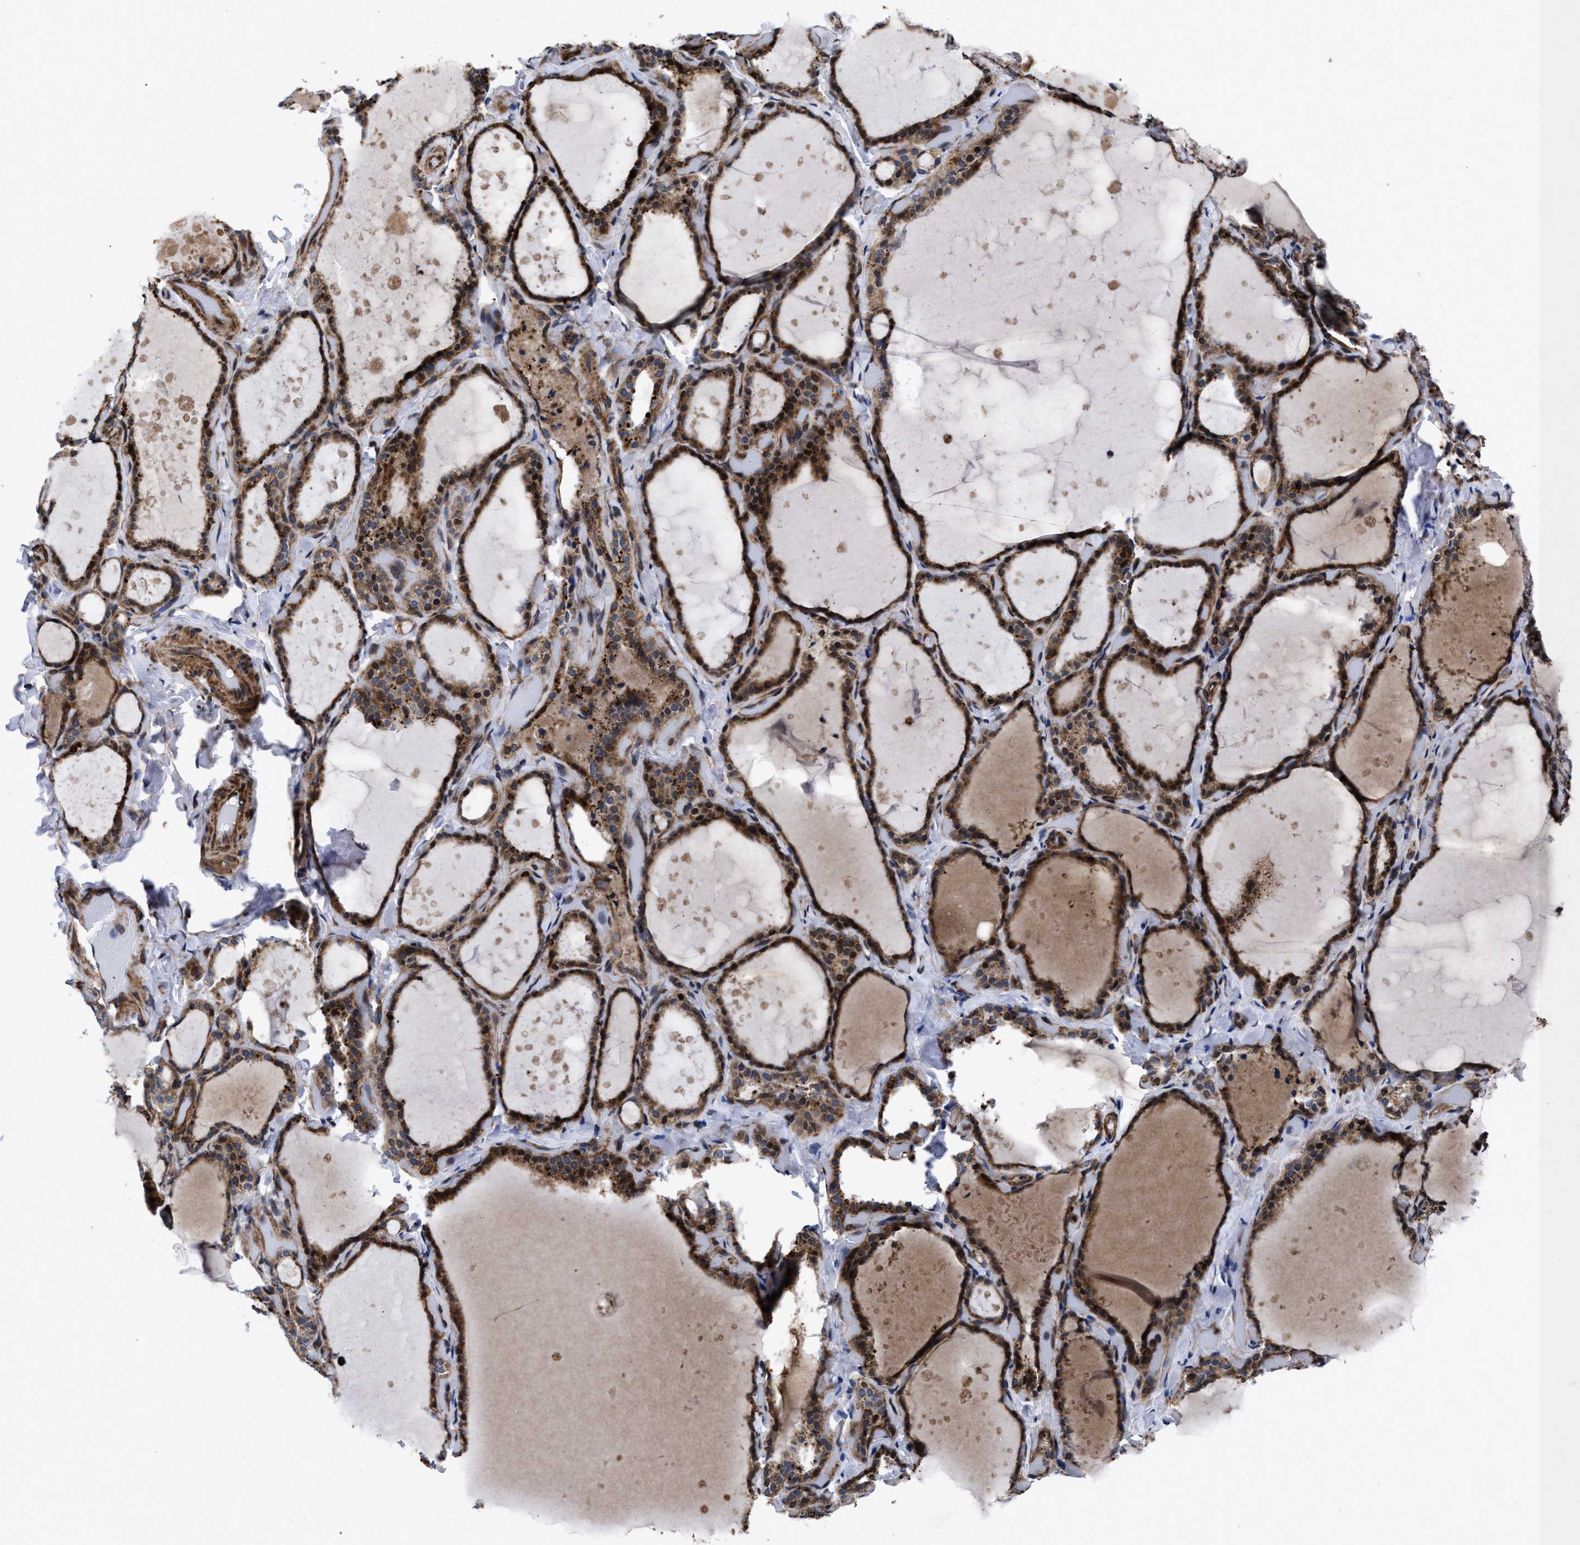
{"staining": {"intensity": "moderate", "quantity": ">75%", "location": "cytoplasmic/membranous"}, "tissue": "thyroid gland", "cell_type": "Glandular cells", "image_type": "normal", "snomed": [{"axis": "morphology", "description": "Normal tissue, NOS"}, {"axis": "topography", "description": "Thyroid gland"}], "caption": "High-power microscopy captured an IHC photomicrograph of benign thyroid gland, revealing moderate cytoplasmic/membranous staining in approximately >75% of glandular cells.", "gene": "MRPL50", "patient": {"sex": "female", "age": 44}}